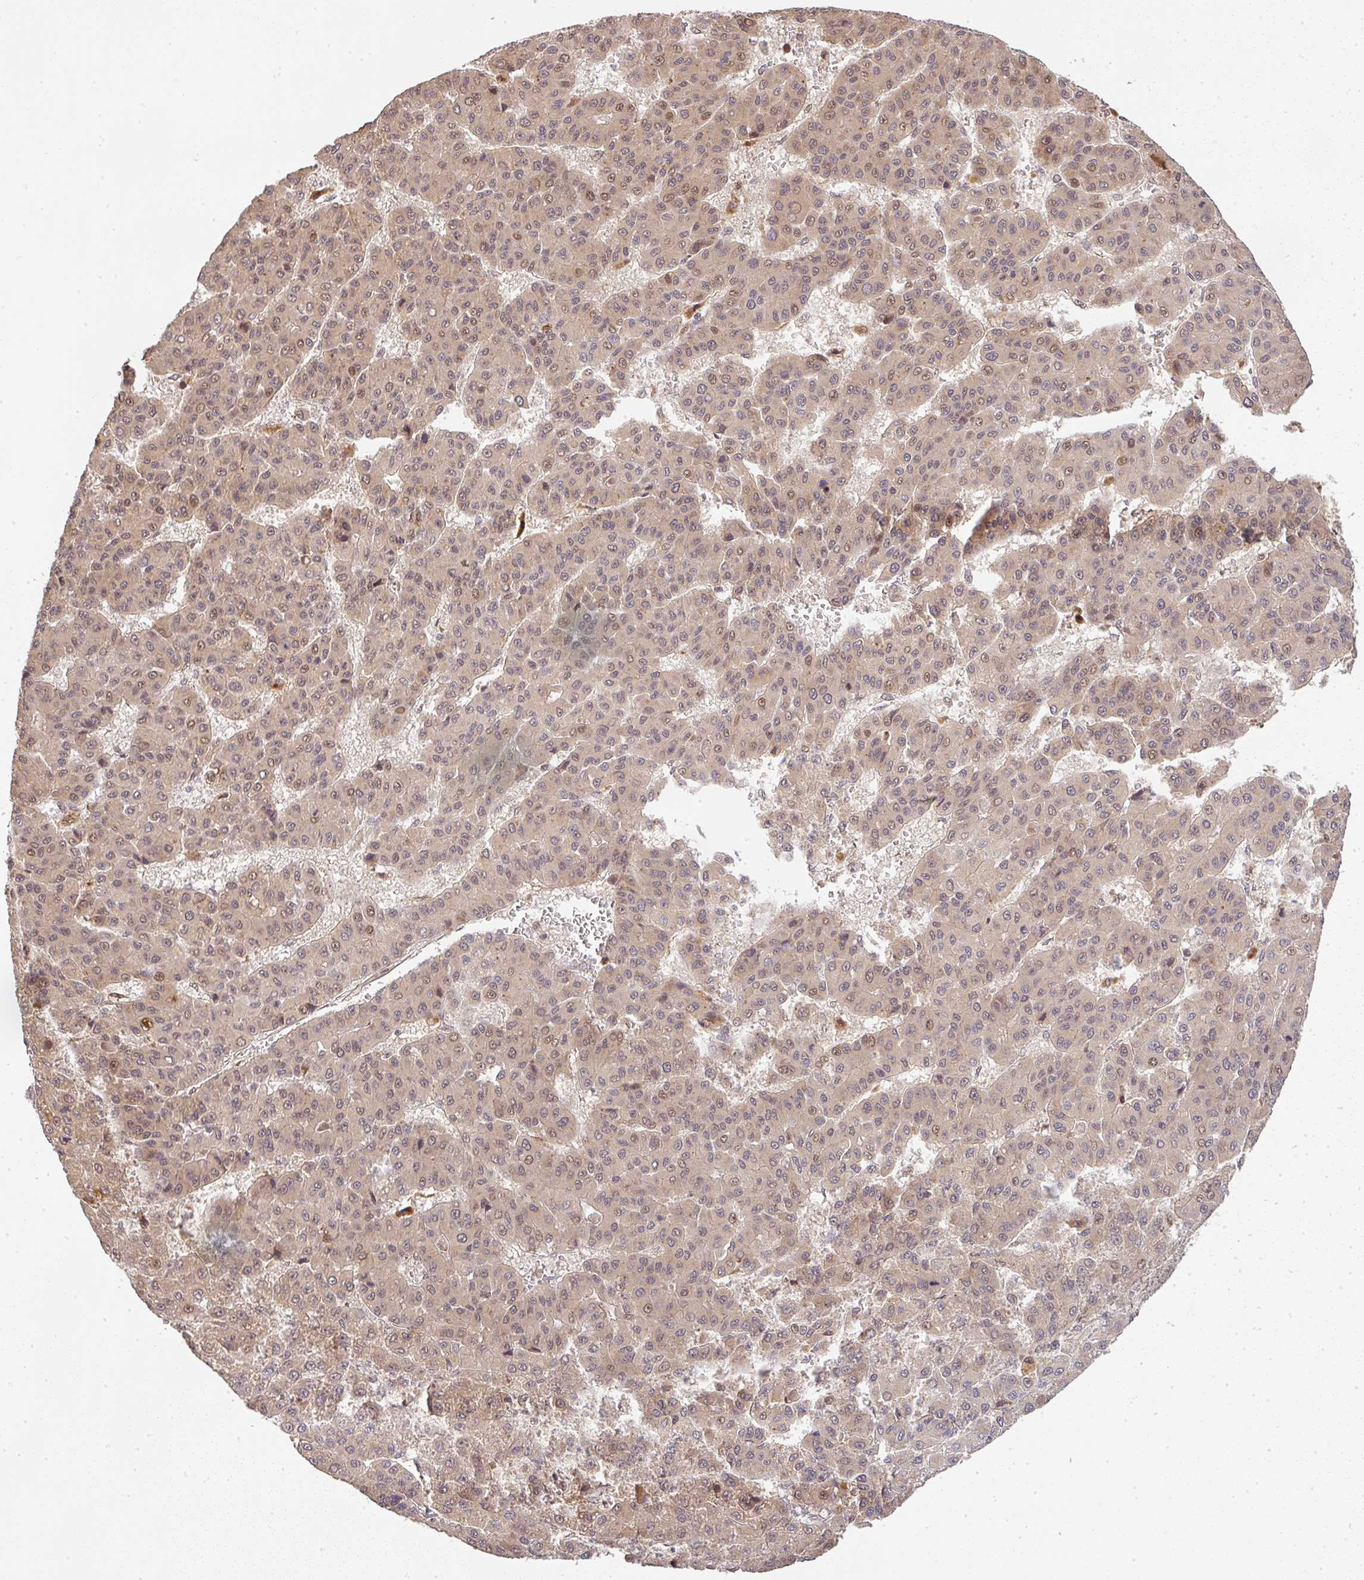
{"staining": {"intensity": "weak", "quantity": ">75%", "location": "nuclear"}, "tissue": "liver cancer", "cell_type": "Tumor cells", "image_type": "cancer", "snomed": [{"axis": "morphology", "description": "Carcinoma, Hepatocellular, NOS"}, {"axis": "topography", "description": "Liver"}], "caption": "IHC micrograph of human liver cancer stained for a protein (brown), which shows low levels of weak nuclear positivity in approximately >75% of tumor cells.", "gene": "FAM153A", "patient": {"sex": "male", "age": 70}}